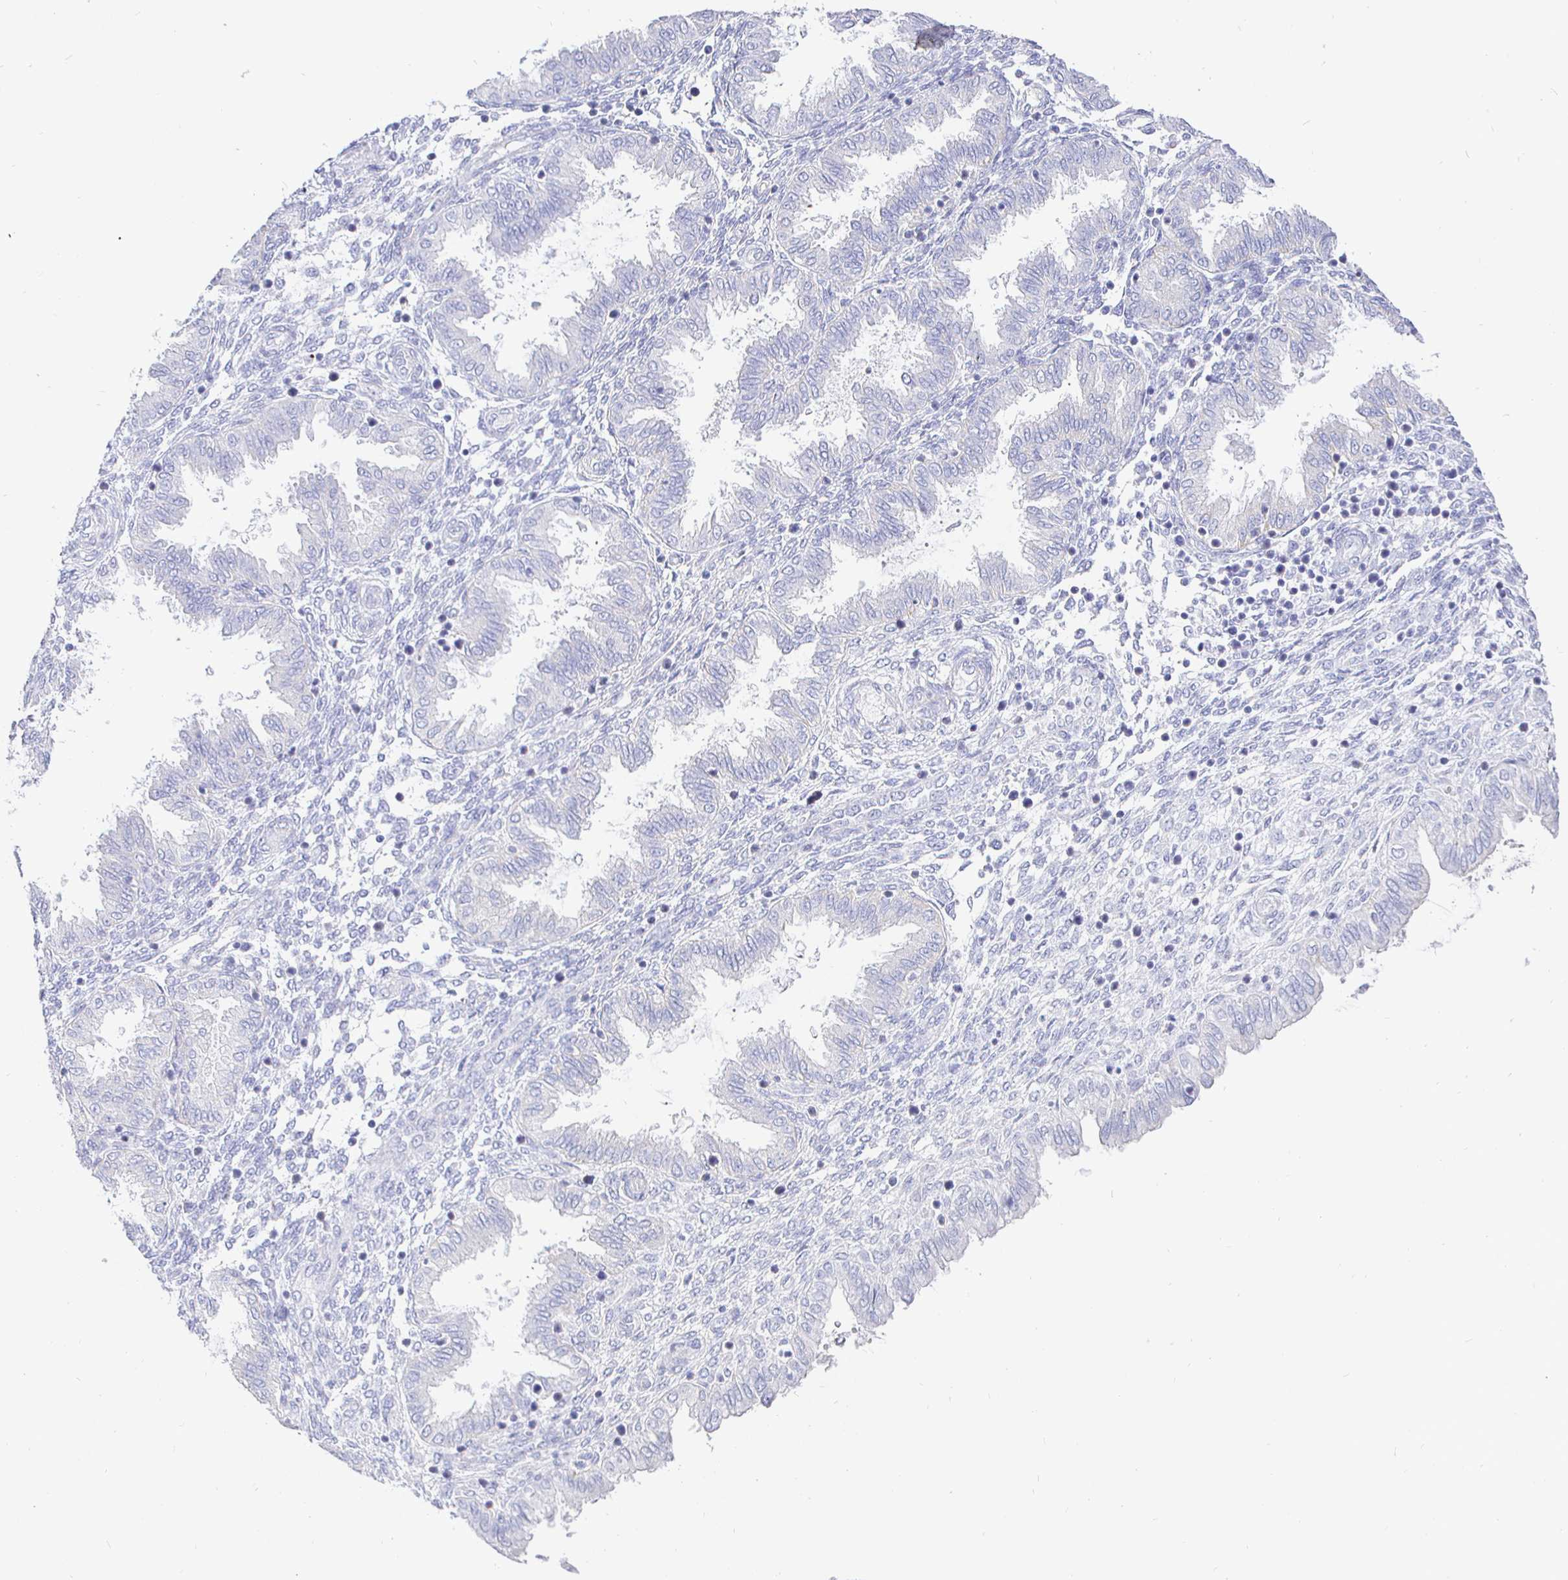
{"staining": {"intensity": "negative", "quantity": "none", "location": "none"}, "tissue": "endometrium", "cell_type": "Cells in endometrial stroma", "image_type": "normal", "snomed": [{"axis": "morphology", "description": "Normal tissue, NOS"}, {"axis": "topography", "description": "Endometrium"}], "caption": "Protein analysis of benign endometrium shows no significant staining in cells in endometrial stroma. The staining was performed using DAB (3,3'-diaminobenzidine) to visualize the protein expression in brown, while the nuclei were stained in blue with hematoxylin (Magnification: 20x).", "gene": "CR2", "patient": {"sex": "female", "age": 33}}